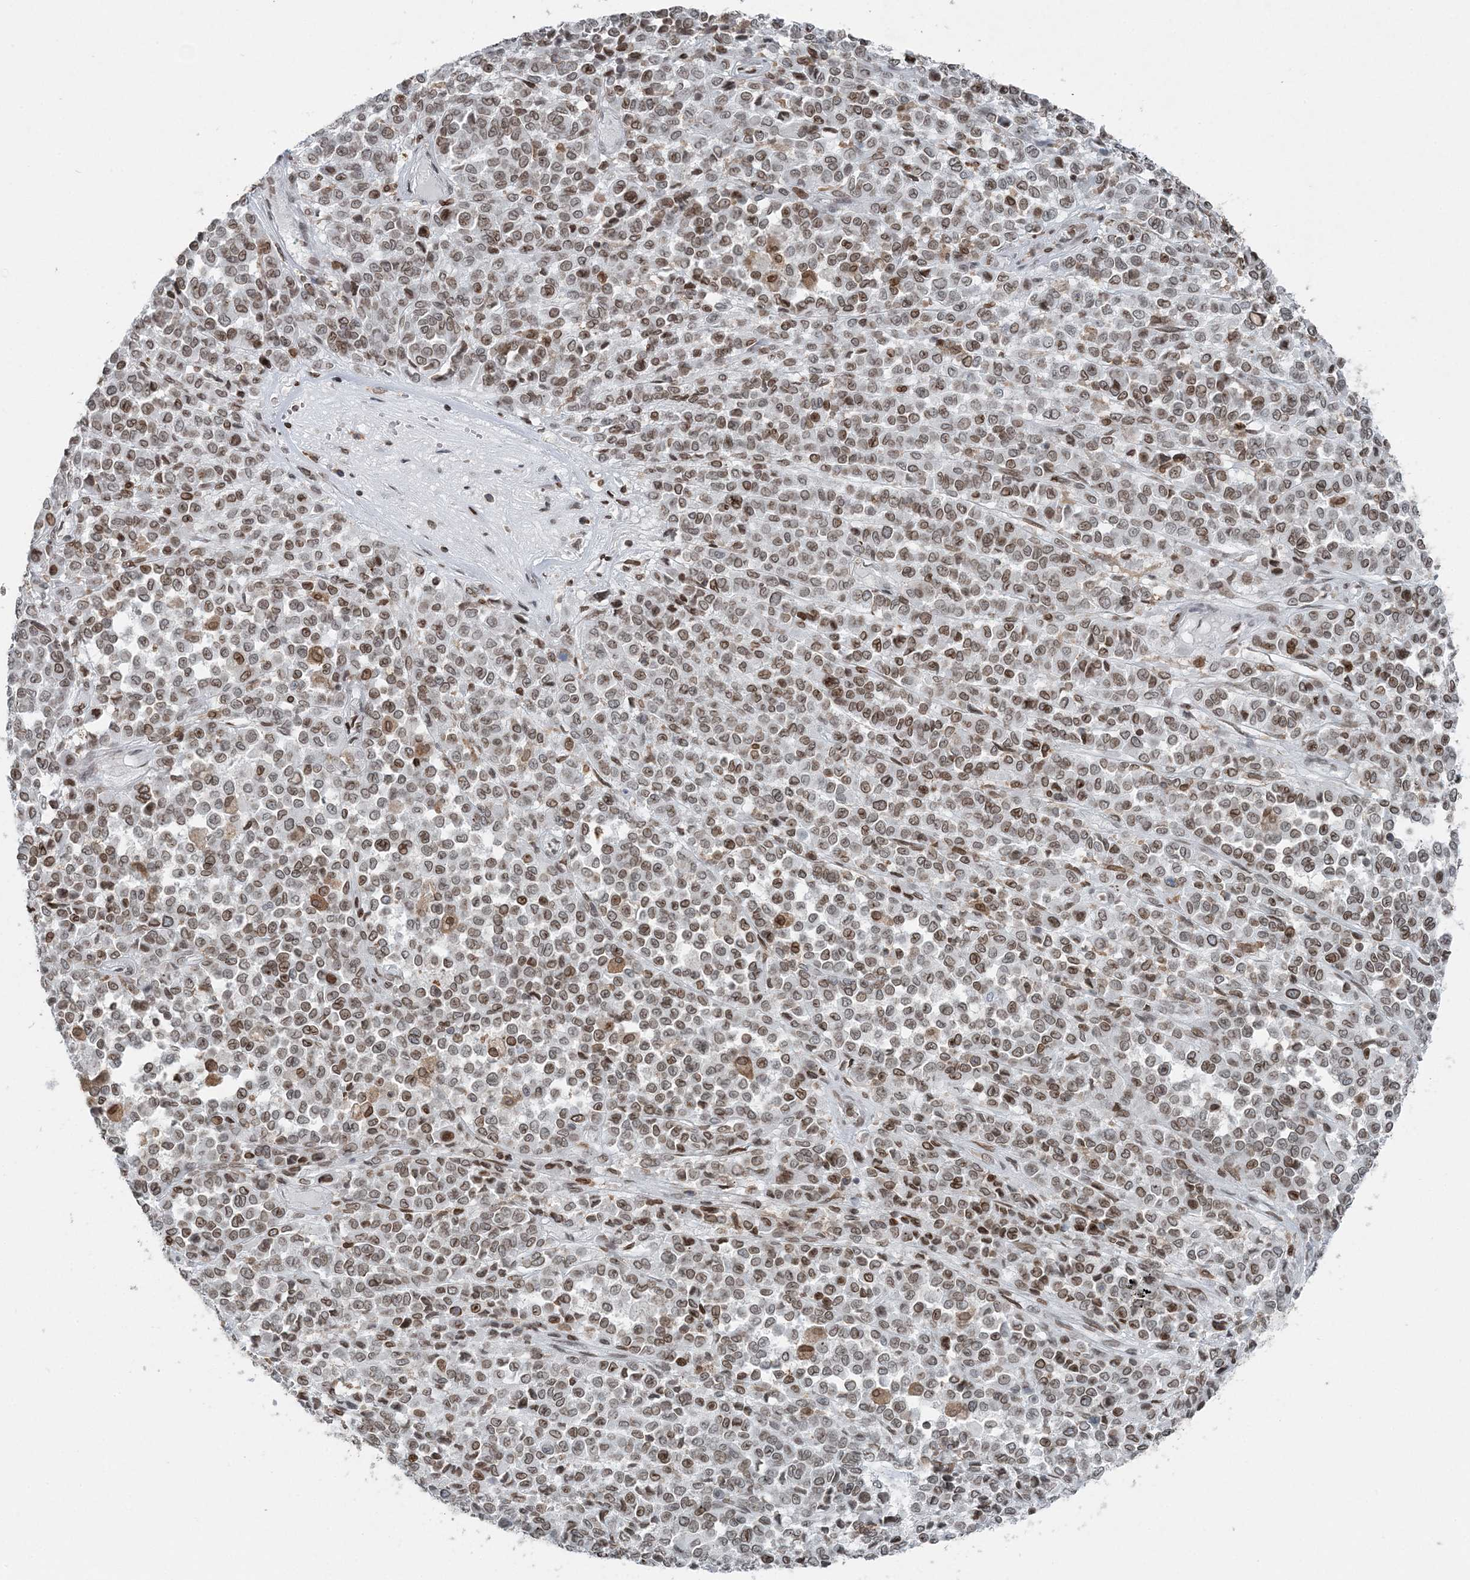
{"staining": {"intensity": "moderate", "quantity": ">75%", "location": "cytoplasmic/membranous,nuclear"}, "tissue": "melanoma", "cell_type": "Tumor cells", "image_type": "cancer", "snomed": [{"axis": "morphology", "description": "Malignant melanoma, Metastatic site"}, {"axis": "topography", "description": "Pancreas"}], "caption": "Melanoma stained with DAB IHC demonstrates medium levels of moderate cytoplasmic/membranous and nuclear expression in about >75% of tumor cells.", "gene": "GJD4", "patient": {"sex": "female", "age": 30}}